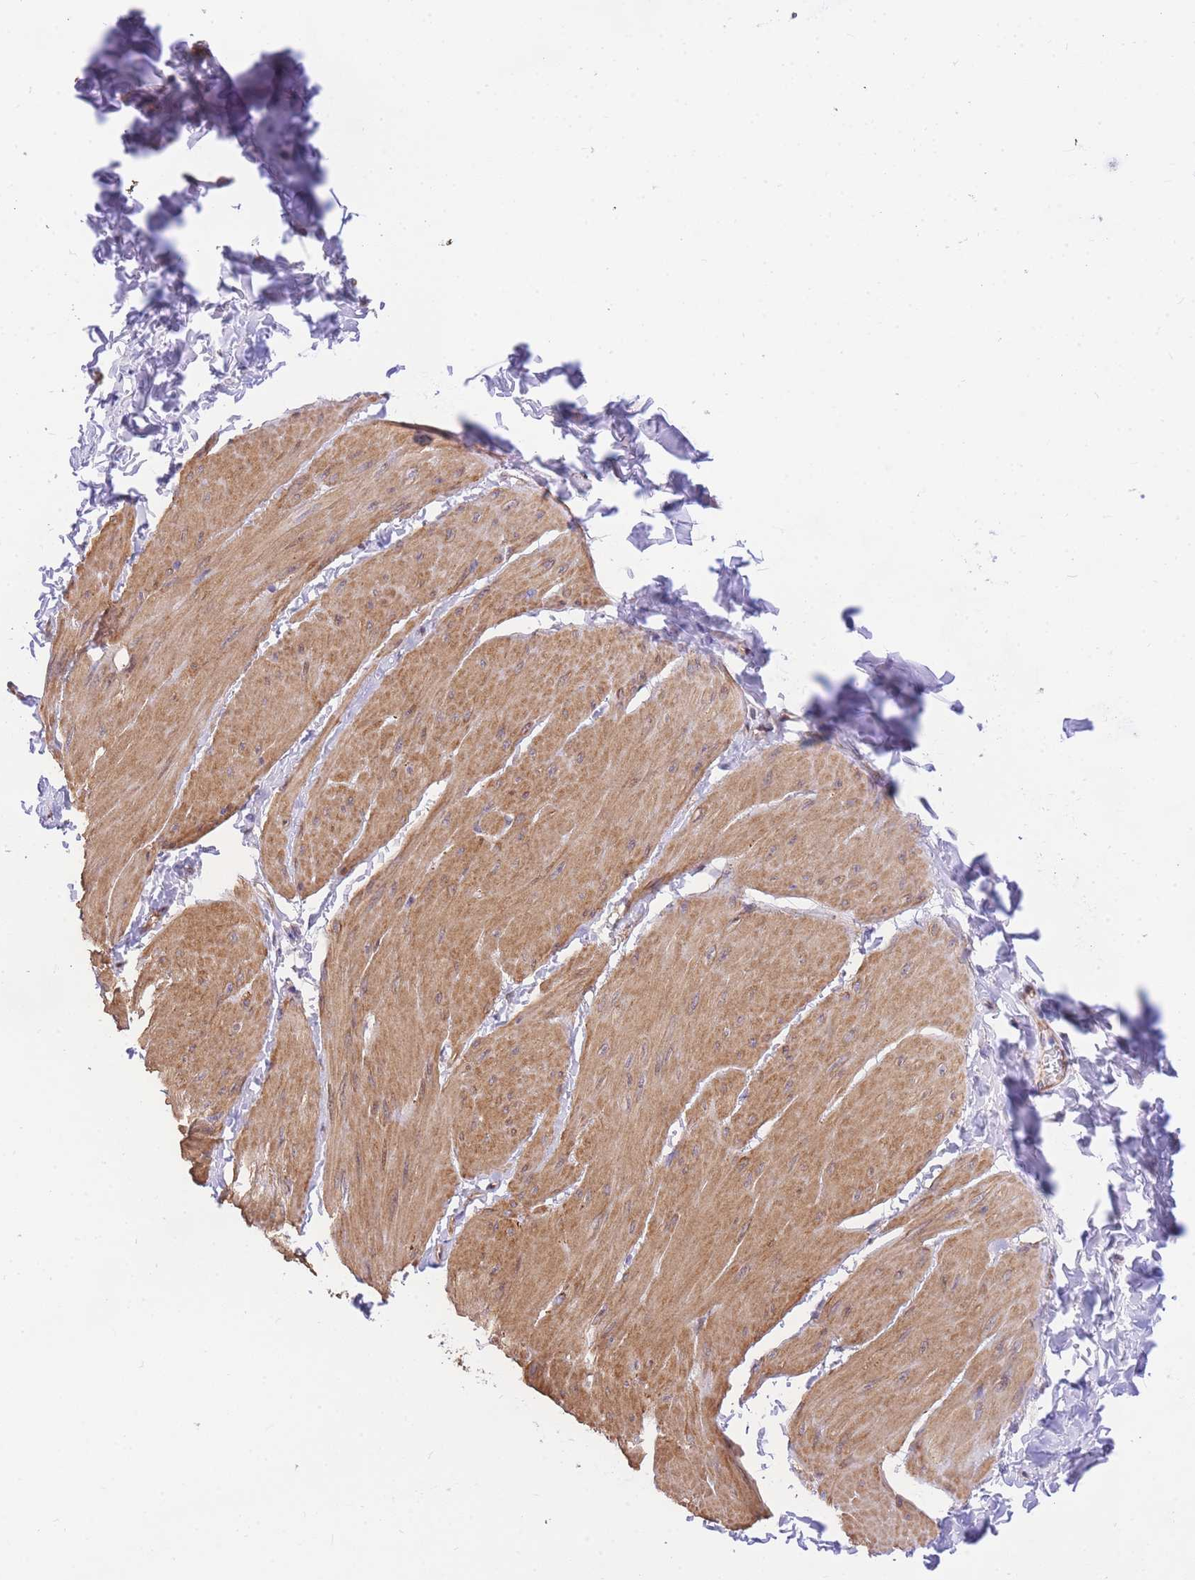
{"staining": {"intensity": "moderate", "quantity": ">75%", "location": "cytoplasmic/membranous"}, "tissue": "smooth muscle", "cell_type": "Smooth muscle cells", "image_type": "normal", "snomed": [{"axis": "morphology", "description": "Urothelial carcinoma, High grade"}, {"axis": "topography", "description": "Urinary bladder"}], "caption": "Smooth muscle was stained to show a protein in brown. There is medium levels of moderate cytoplasmic/membranous staining in approximately >75% of smooth muscle cells. (DAB (3,3'-diaminobenzidine) IHC, brown staining for protein, blue staining for nuclei).", "gene": "S100PBP", "patient": {"sex": "male", "age": 46}}